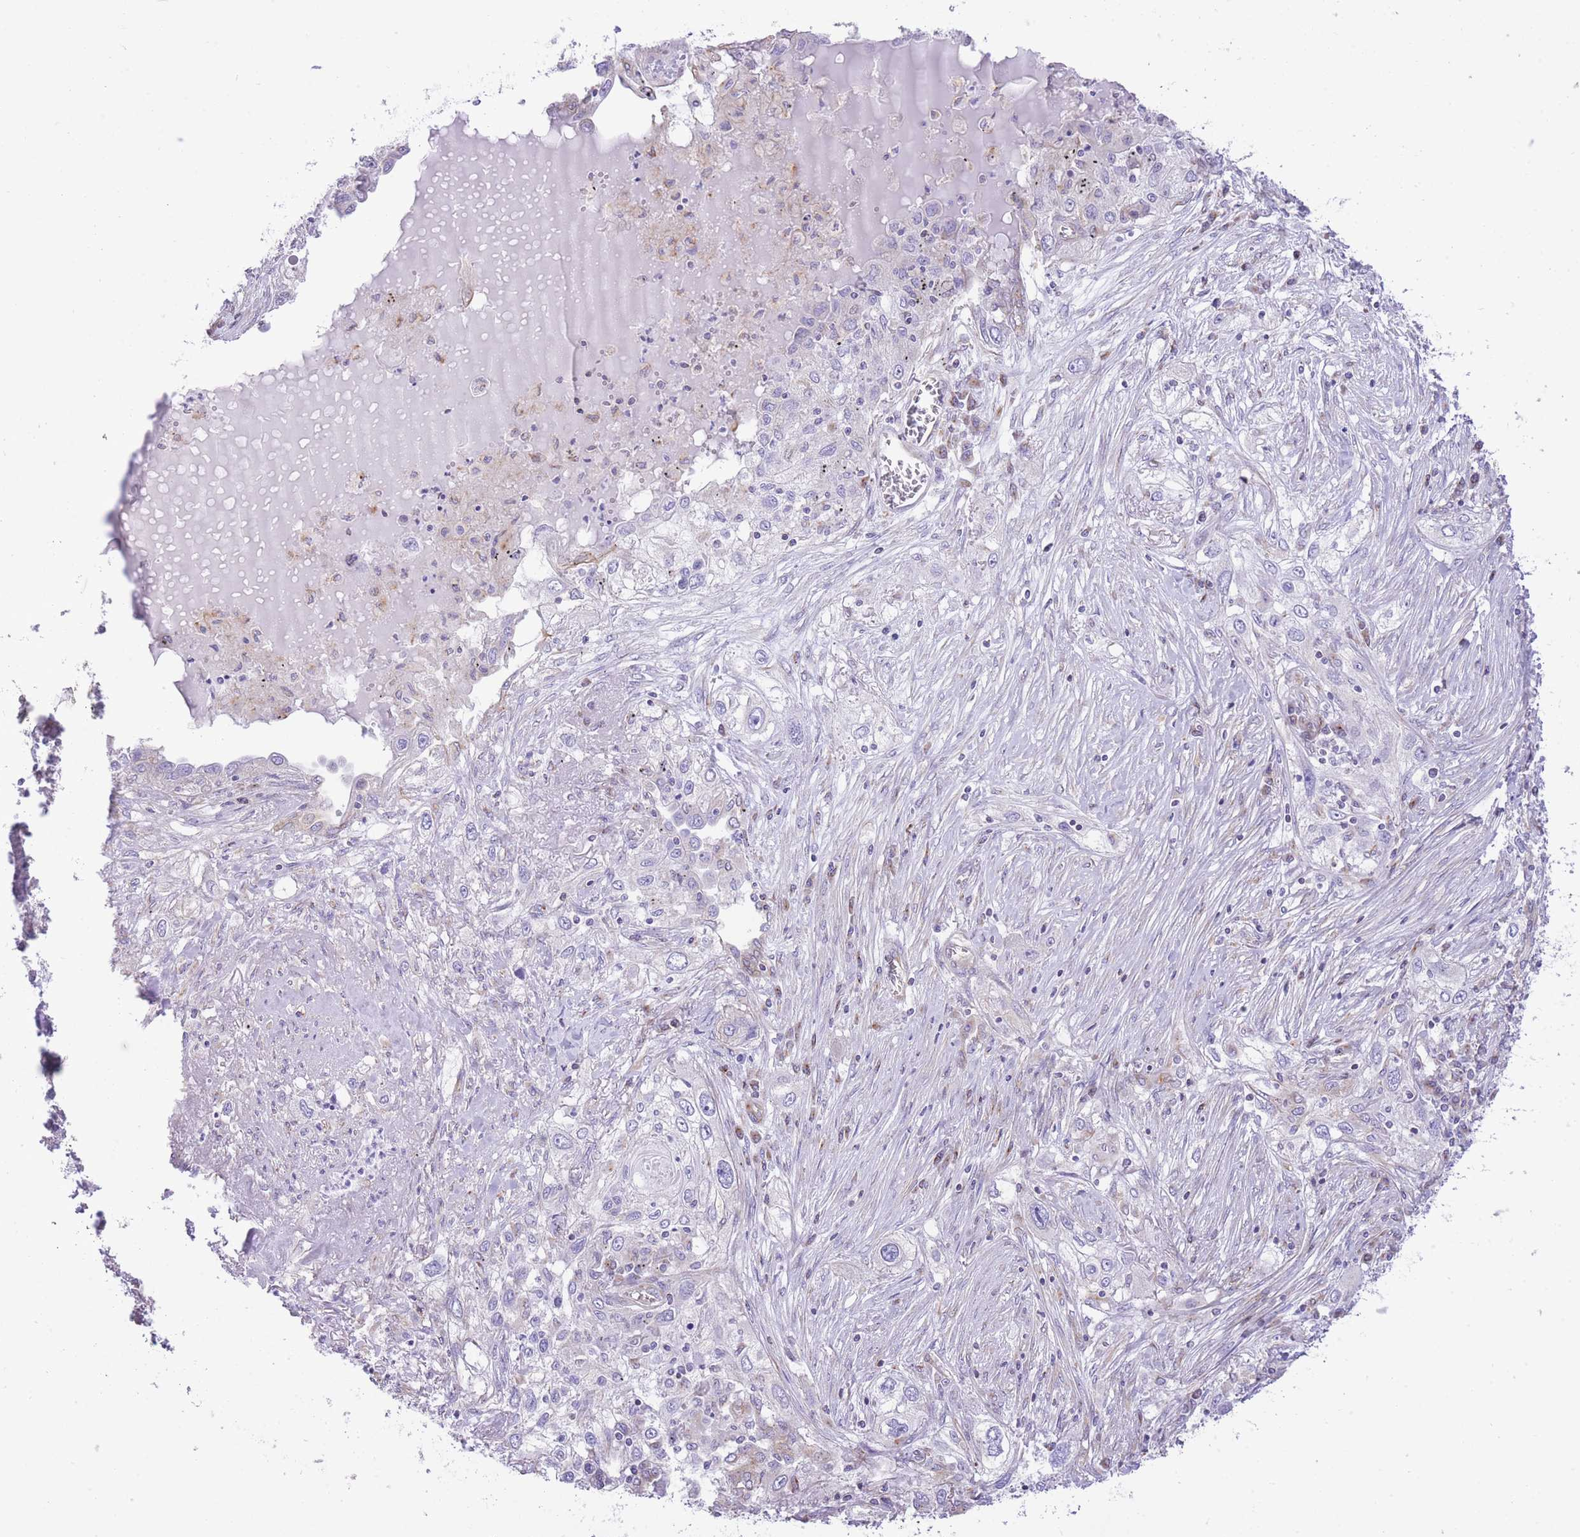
{"staining": {"intensity": "negative", "quantity": "none", "location": "none"}, "tissue": "lung cancer", "cell_type": "Tumor cells", "image_type": "cancer", "snomed": [{"axis": "morphology", "description": "Squamous cell carcinoma, NOS"}, {"axis": "topography", "description": "Lung"}], "caption": "High magnification brightfield microscopy of lung cancer stained with DAB (brown) and counterstained with hematoxylin (blue): tumor cells show no significant staining.", "gene": "RHOU", "patient": {"sex": "female", "age": 69}}